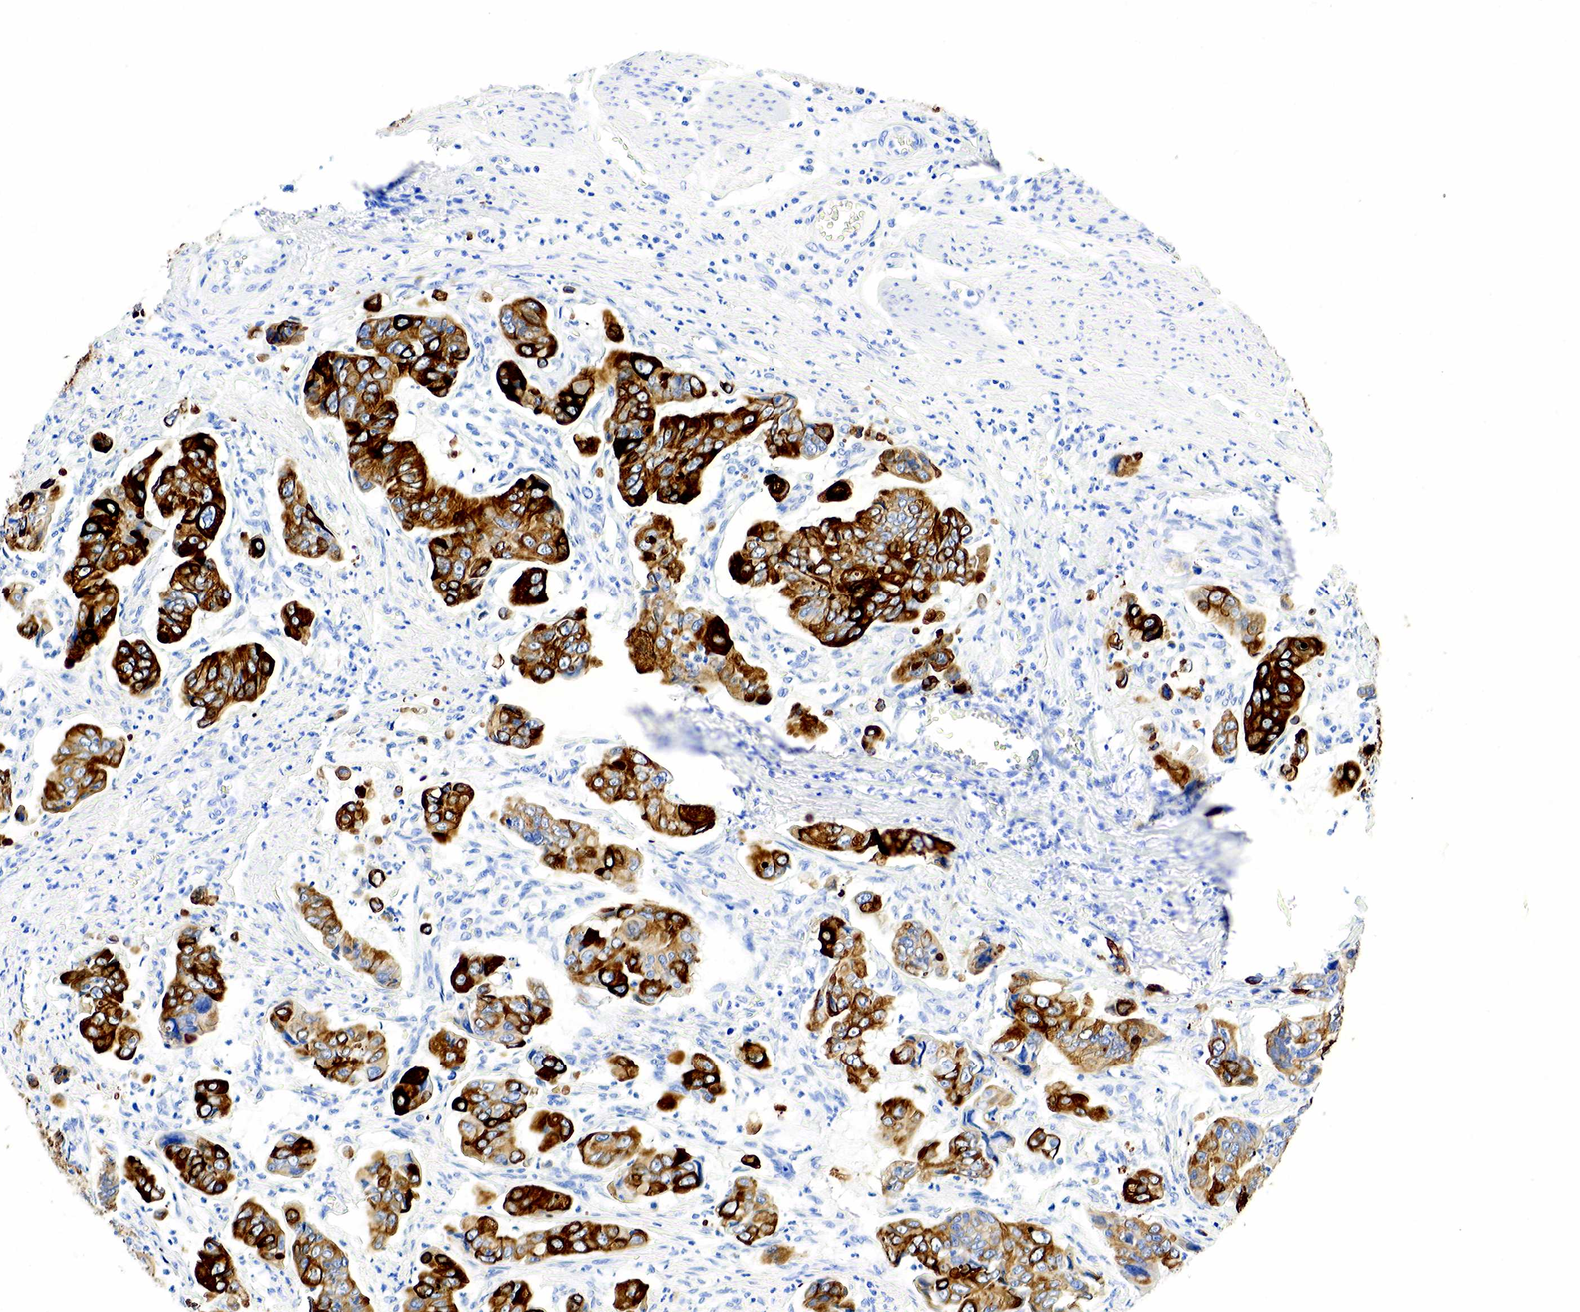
{"staining": {"intensity": "strong", "quantity": ">75%", "location": "cytoplasmic/membranous"}, "tissue": "stomach cancer", "cell_type": "Tumor cells", "image_type": "cancer", "snomed": [{"axis": "morphology", "description": "Adenocarcinoma, NOS"}, {"axis": "topography", "description": "Stomach, upper"}], "caption": "Protein staining of stomach cancer (adenocarcinoma) tissue reveals strong cytoplasmic/membranous staining in approximately >75% of tumor cells. The staining was performed using DAB to visualize the protein expression in brown, while the nuclei were stained in blue with hematoxylin (Magnification: 20x).", "gene": "KRT7", "patient": {"sex": "male", "age": 80}}